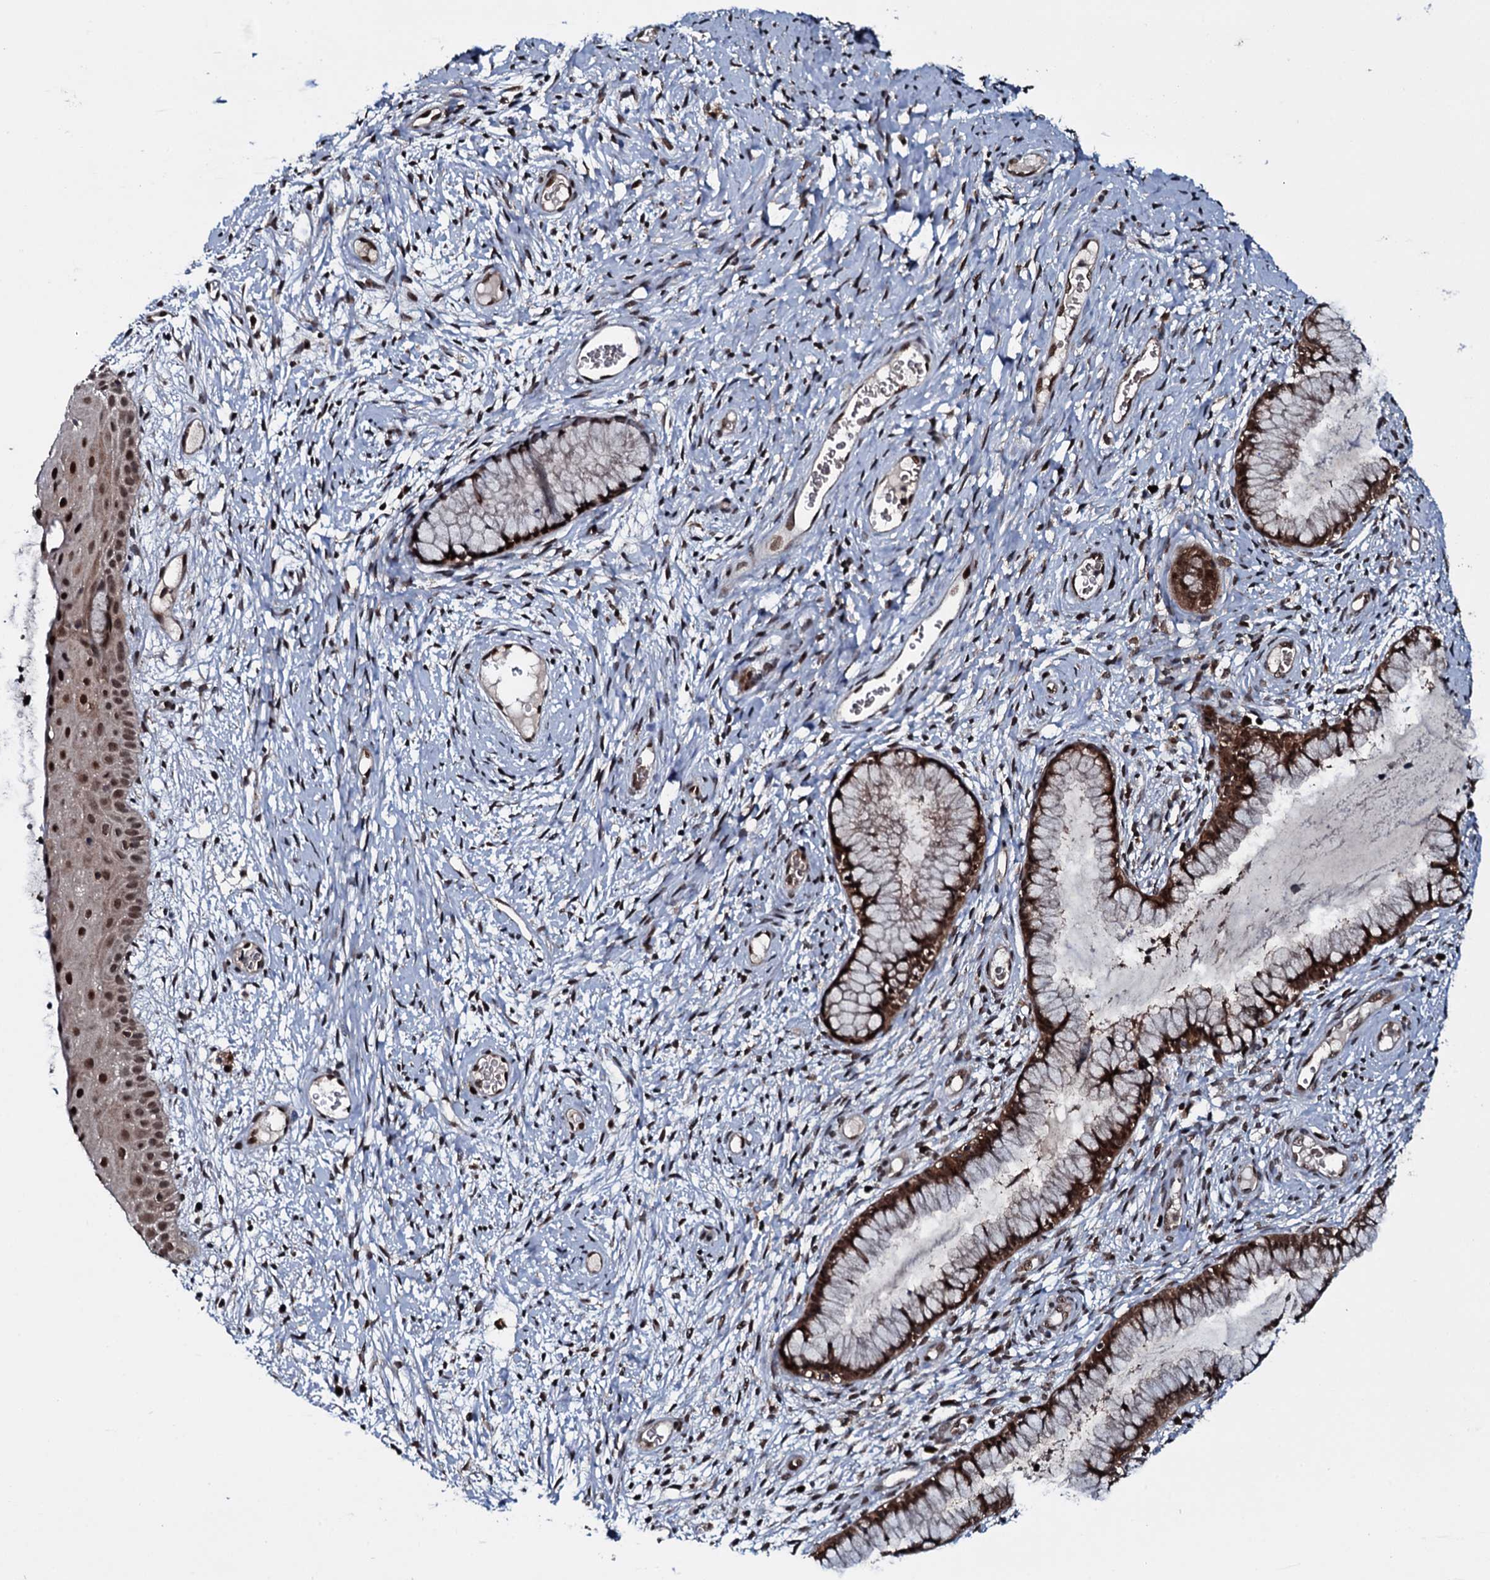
{"staining": {"intensity": "strong", "quantity": ">75%", "location": "cytoplasmic/membranous,nuclear"}, "tissue": "cervix", "cell_type": "Glandular cells", "image_type": "normal", "snomed": [{"axis": "morphology", "description": "Normal tissue, NOS"}, {"axis": "topography", "description": "Cervix"}], "caption": "An immunohistochemistry photomicrograph of benign tissue is shown. Protein staining in brown labels strong cytoplasmic/membranous,nuclear positivity in cervix within glandular cells. The staining was performed using DAB (3,3'-diaminobenzidine) to visualize the protein expression in brown, while the nuclei were stained in blue with hematoxylin (Magnification: 20x).", "gene": "HDDC3", "patient": {"sex": "female", "age": 42}}